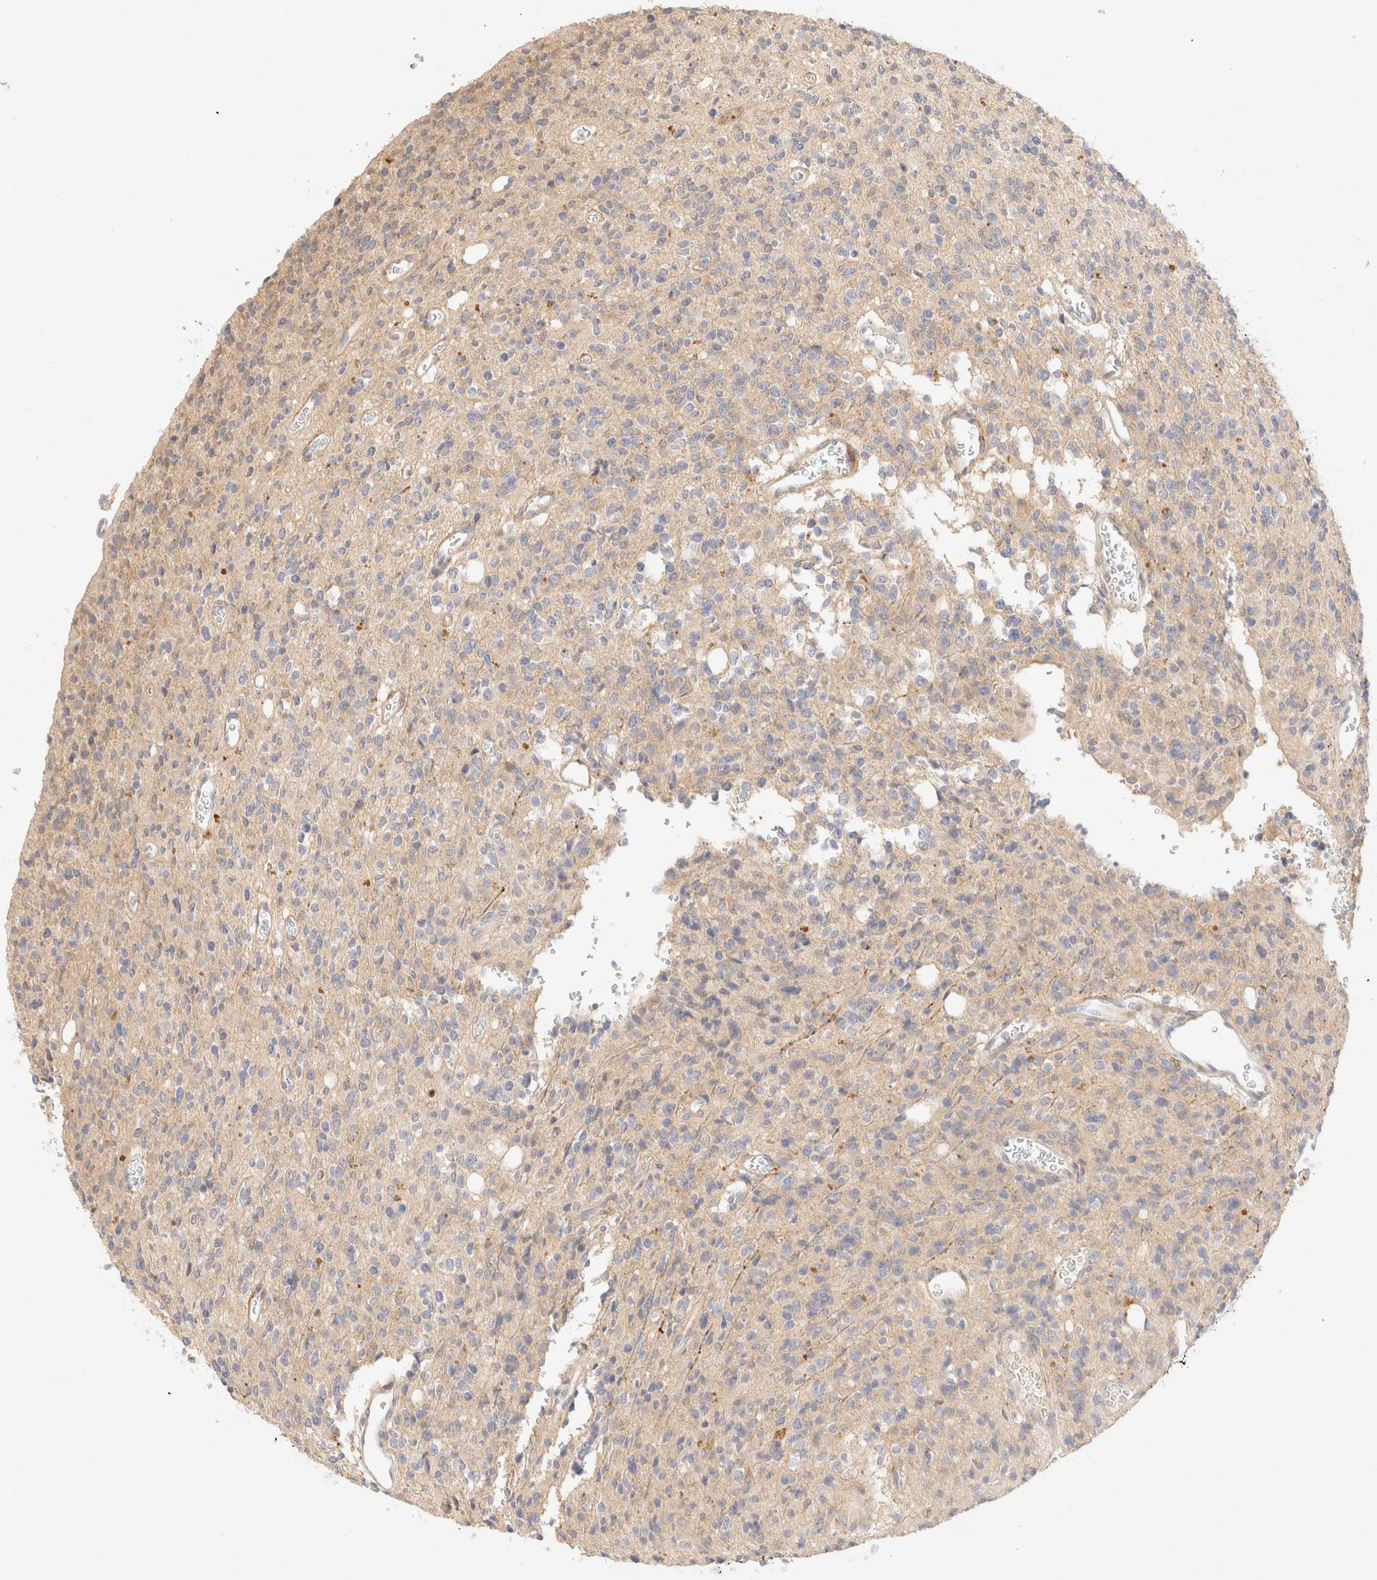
{"staining": {"intensity": "weak", "quantity": "<25%", "location": "cytoplasmic/membranous"}, "tissue": "glioma", "cell_type": "Tumor cells", "image_type": "cancer", "snomed": [{"axis": "morphology", "description": "Glioma, malignant, High grade"}, {"axis": "topography", "description": "Brain"}], "caption": "Histopathology image shows no protein positivity in tumor cells of glioma tissue.", "gene": "SNTB1", "patient": {"sex": "male", "age": 34}}